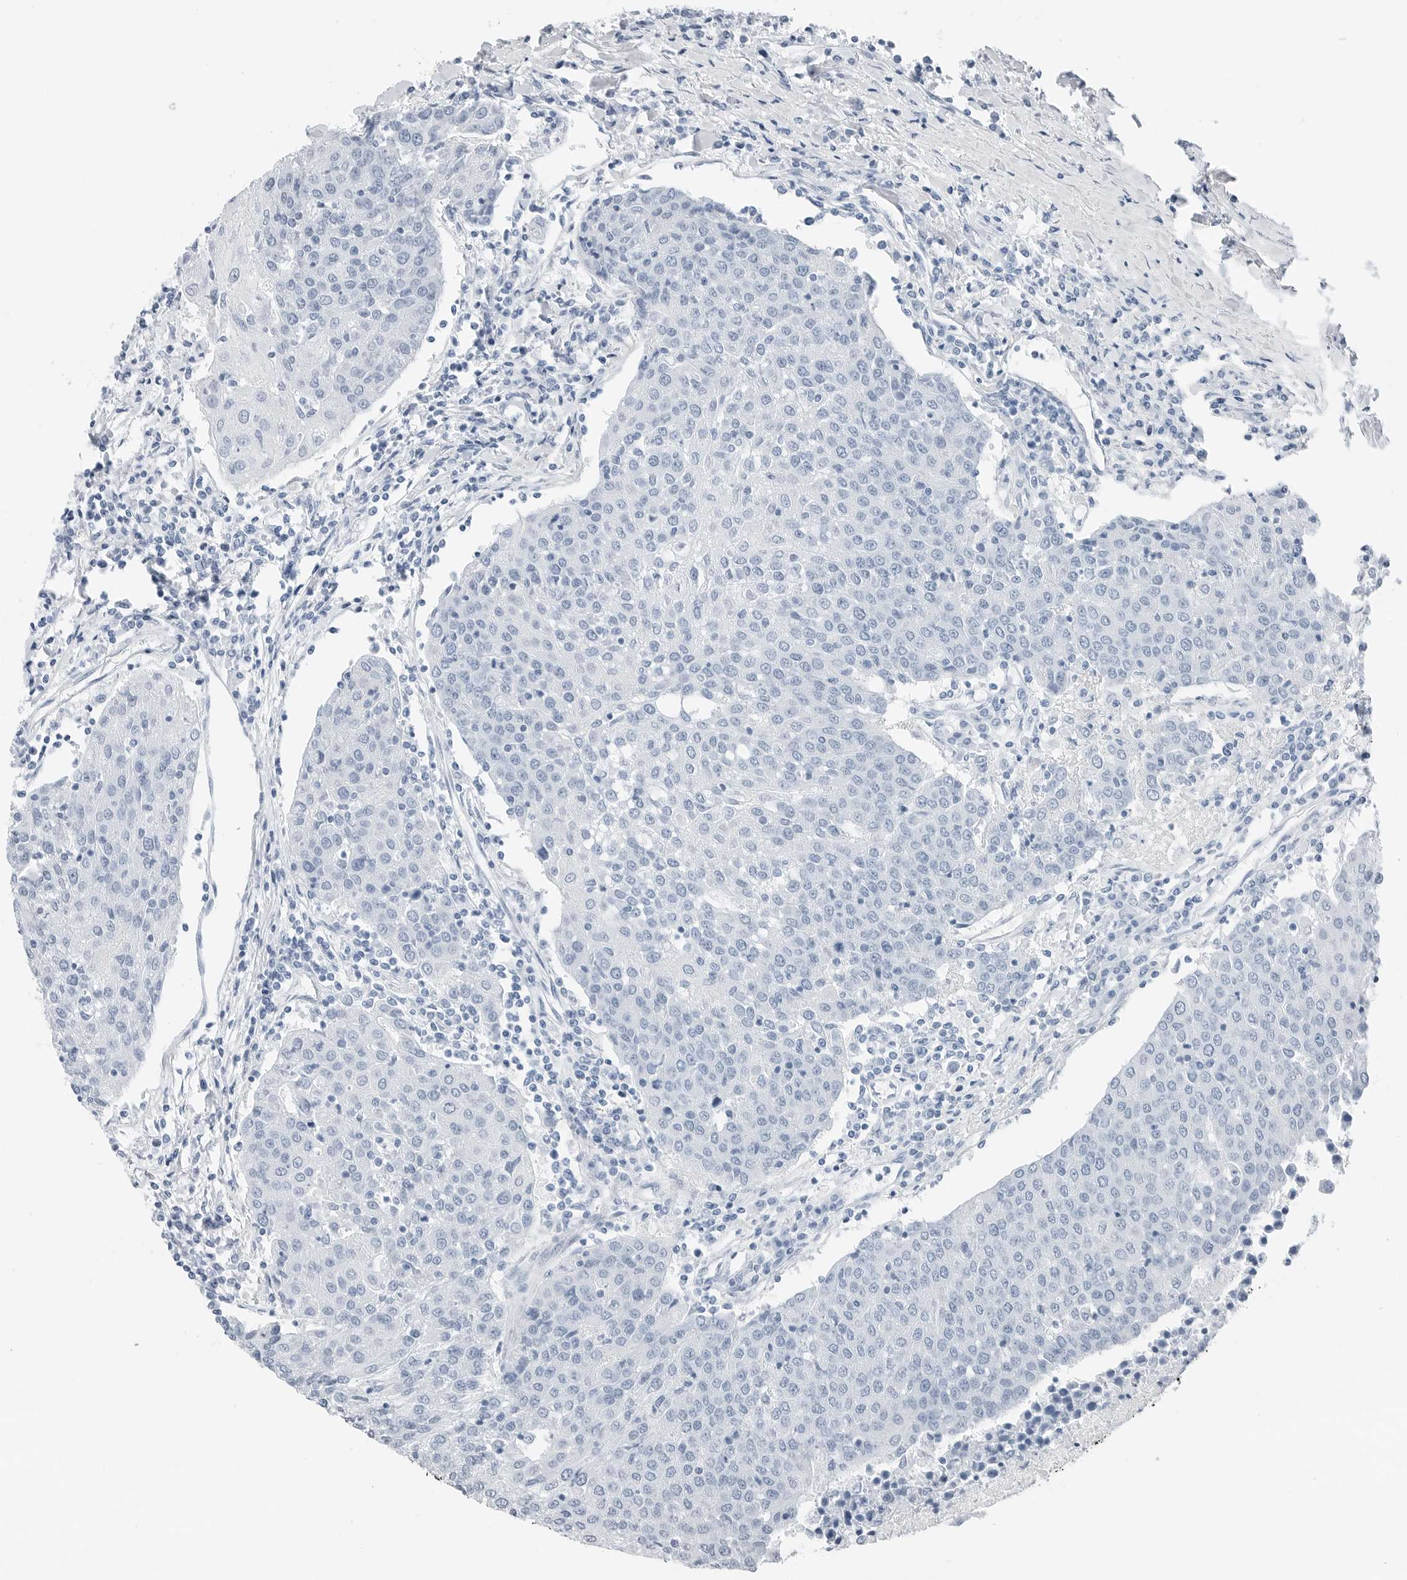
{"staining": {"intensity": "negative", "quantity": "none", "location": "none"}, "tissue": "urothelial cancer", "cell_type": "Tumor cells", "image_type": "cancer", "snomed": [{"axis": "morphology", "description": "Urothelial carcinoma, High grade"}, {"axis": "topography", "description": "Urinary bladder"}], "caption": "A high-resolution image shows IHC staining of urothelial cancer, which displays no significant expression in tumor cells.", "gene": "SLPI", "patient": {"sex": "female", "age": 85}}